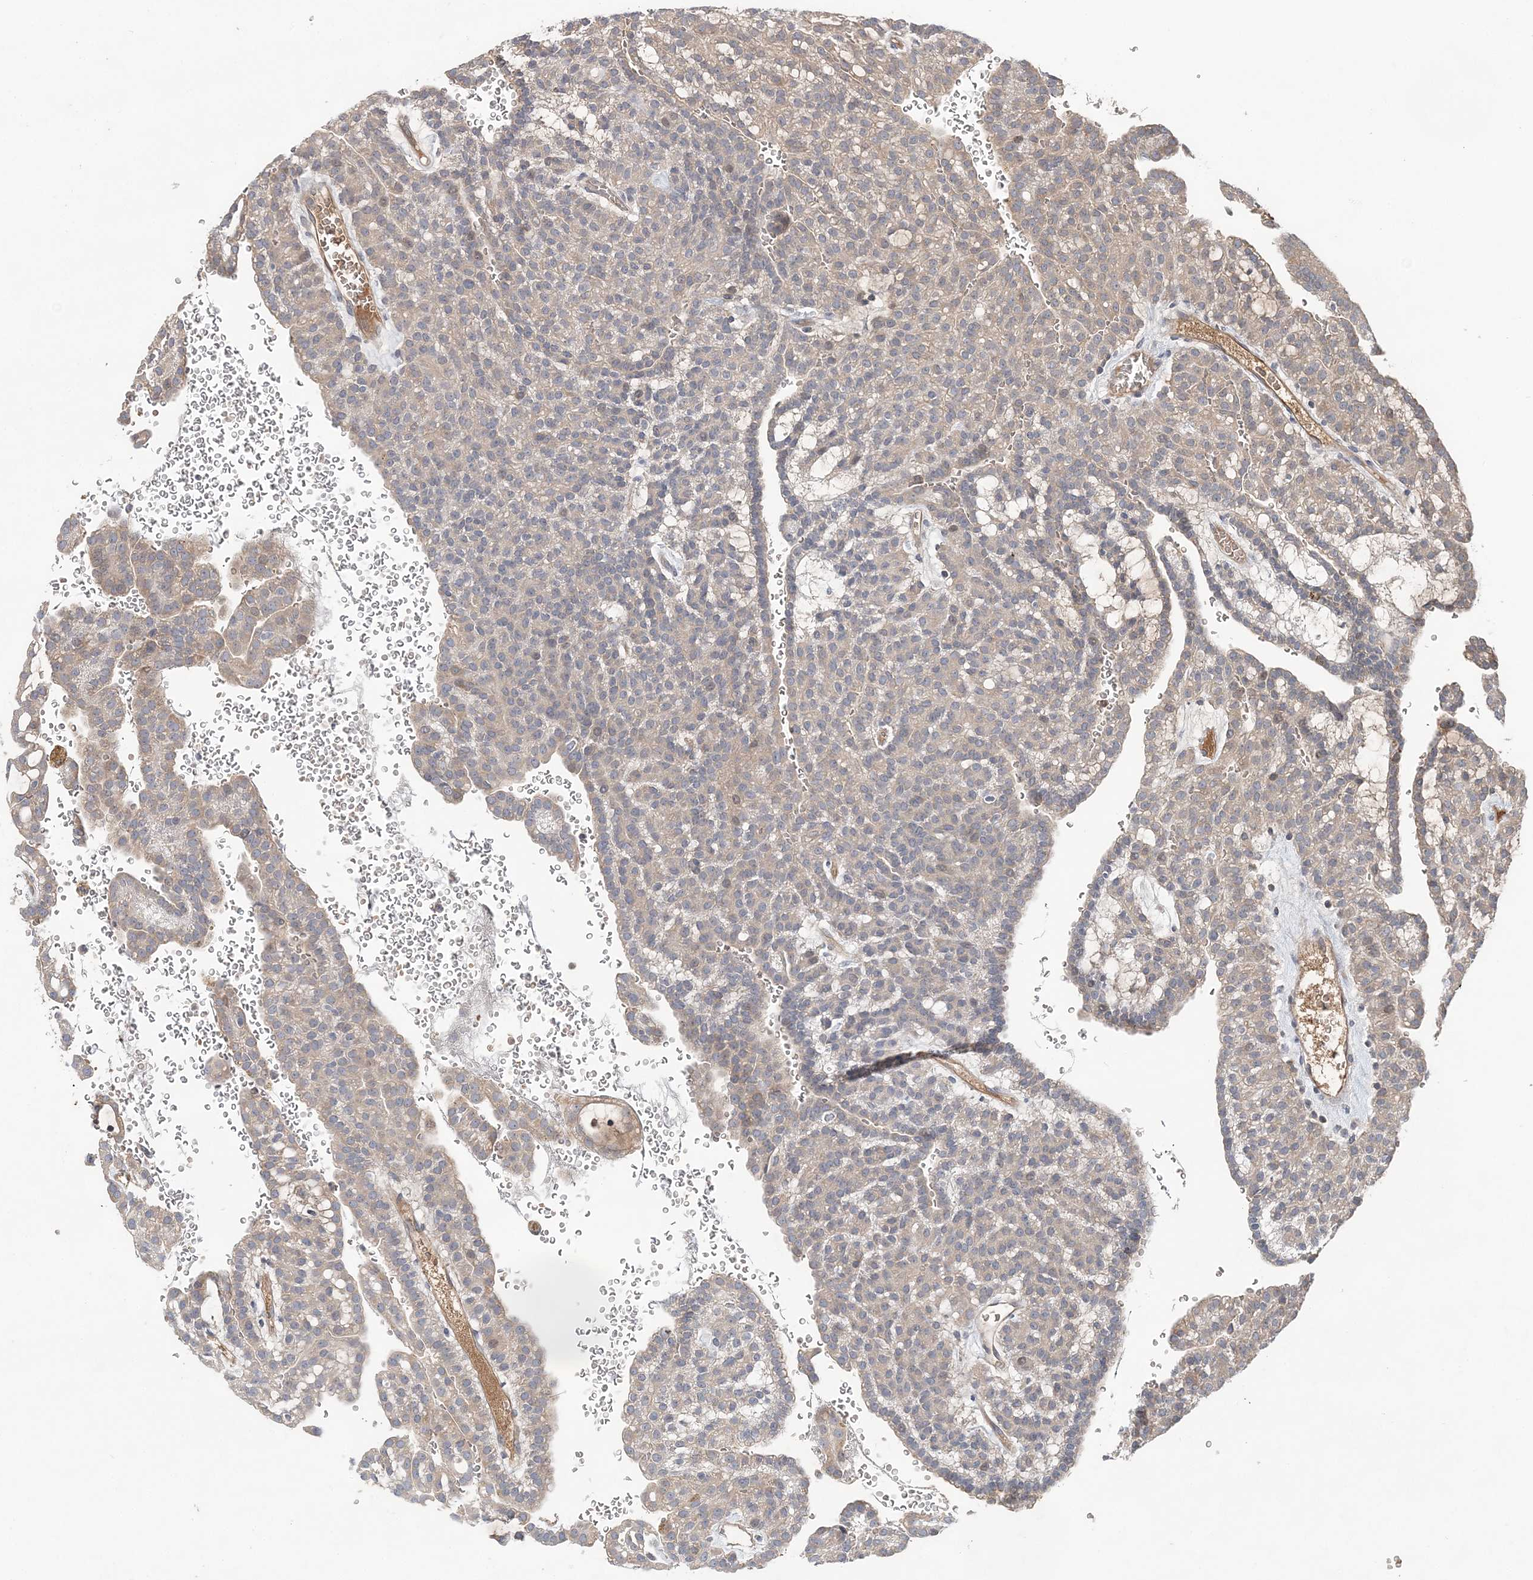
{"staining": {"intensity": "weak", "quantity": "<25%", "location": "cytoplasmic/membranous"}, "tissue": "renal cancer", "cell_type": "Tumor cells", "image_type": "cancer", "snomed": [{"axis": "morphology", "description": "Adenocarcinoma, NOS"}, {"axis": "topography", "description": "Kidney"}], "caption": "Renal adenocarcinoma was stained to show a protein in brown. There is no significant staining in tumor cells.", "gene": "SYCP3", "patient": {"sex": "male", "age": 63}}